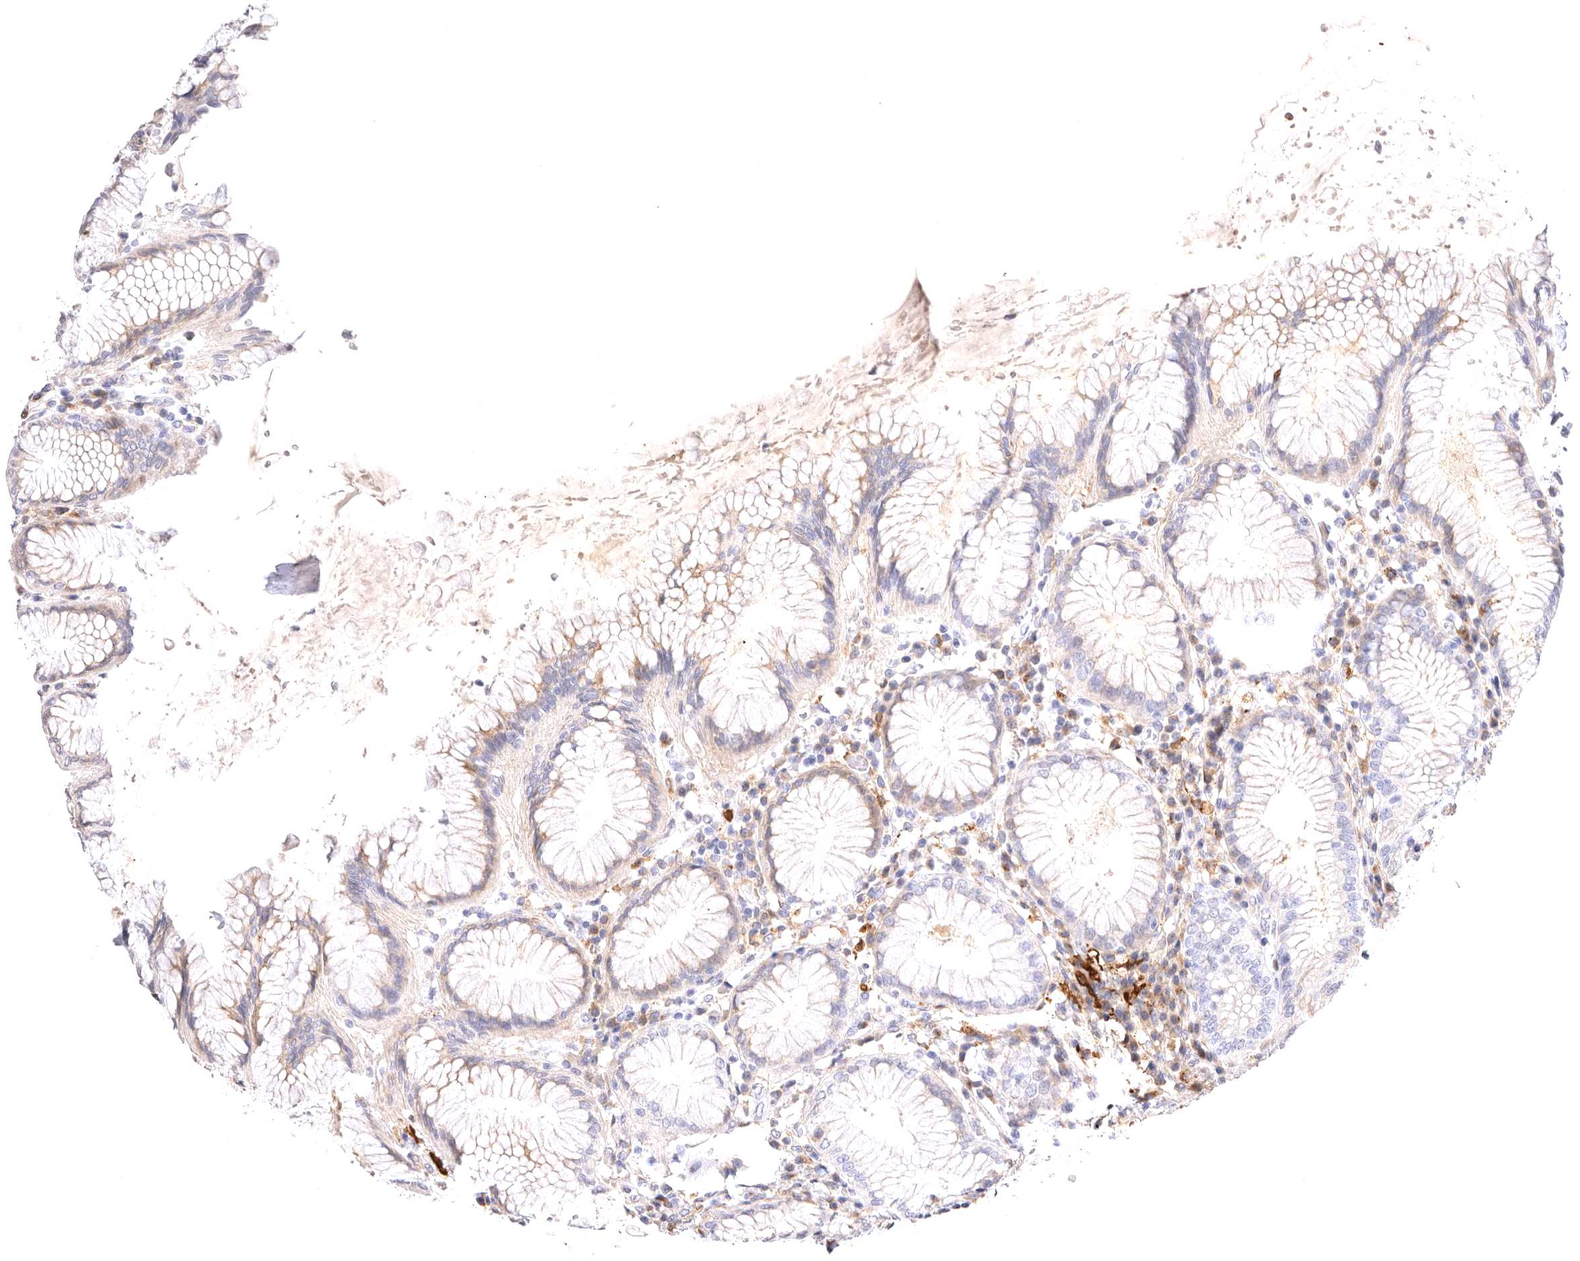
{"staining": {"intensity": "weak", "quantity": "<25%", "location": "cytoplasmic/membranous"}, "tissue": "stomach", "cell_type": "Glandular cells", "image_type": "normal", "snomed": [{"axis": "morphology", "description": "Normal tissue, NOS"}, {"axis": "topography", "description": "Stomach"}, {"axis": "topography", "description": "Stomach, lower"}], "caption": "Histopathology image shows no significant protein expression in glandular cells of unremarkable stomach. Brightfield microscopy of IHC stained with DAB (brown) and hematoxylin (blue), captured at high magnification.", "gene": "VPS45", "patient": {"sex": "female", "age": 56}}